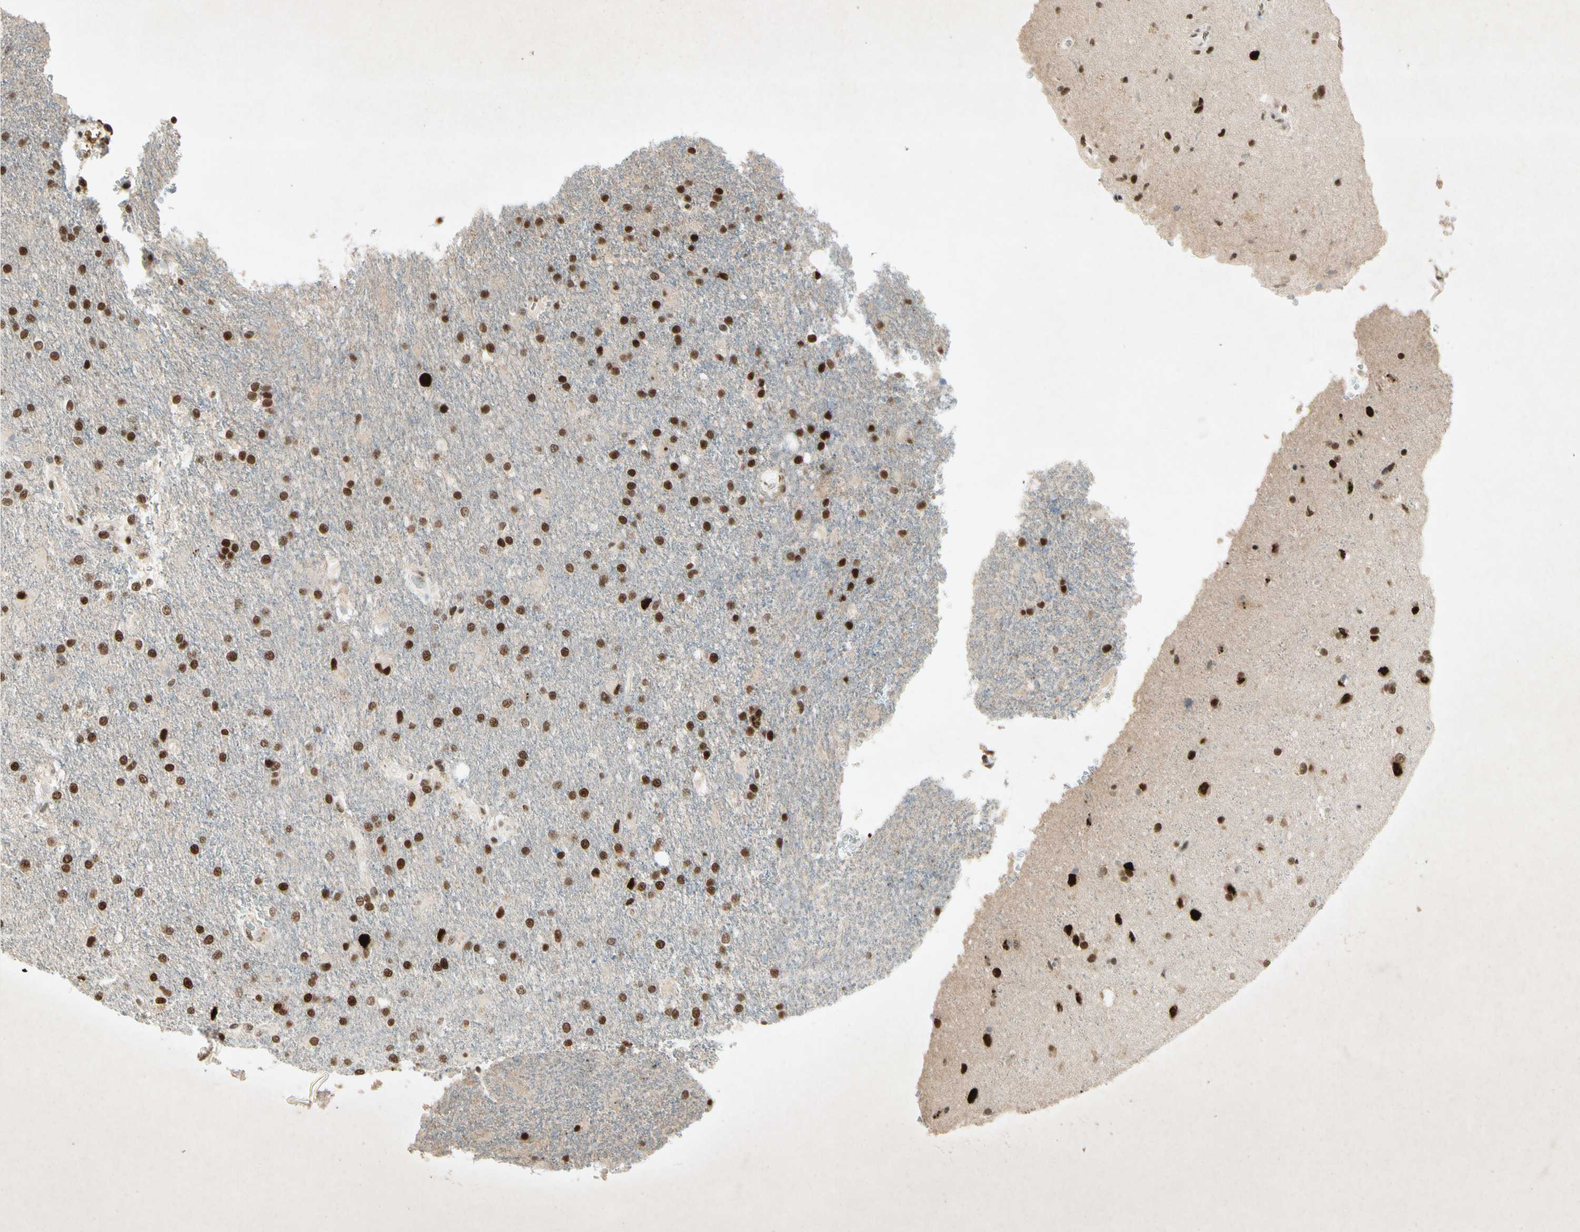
{"staining": {"intensity": "strong", "quantity": ">75%", "location": "nuclear"}, "tissue": "glioma", "cell_type": "Tumor cells", "image_type": "cancer", "snomed": [{"axis": "morphology", "description": "Glioma, malignant, High grade"}, {"axis": "topography", "description": "Brain"}], "caption": "Protein expression analysis of malignant glioma (high-grade) demonstrates strong nuclear staining in approximately >75% of tumor cells. The staining is performed using DAB (3,3'-diaminobenzidine) brown chromogen to label protein expression. The nuclei are counter-stained blue using hematoxylin.", "gene": "RNF43", "patient": {"sex": "male", "age": 71}}